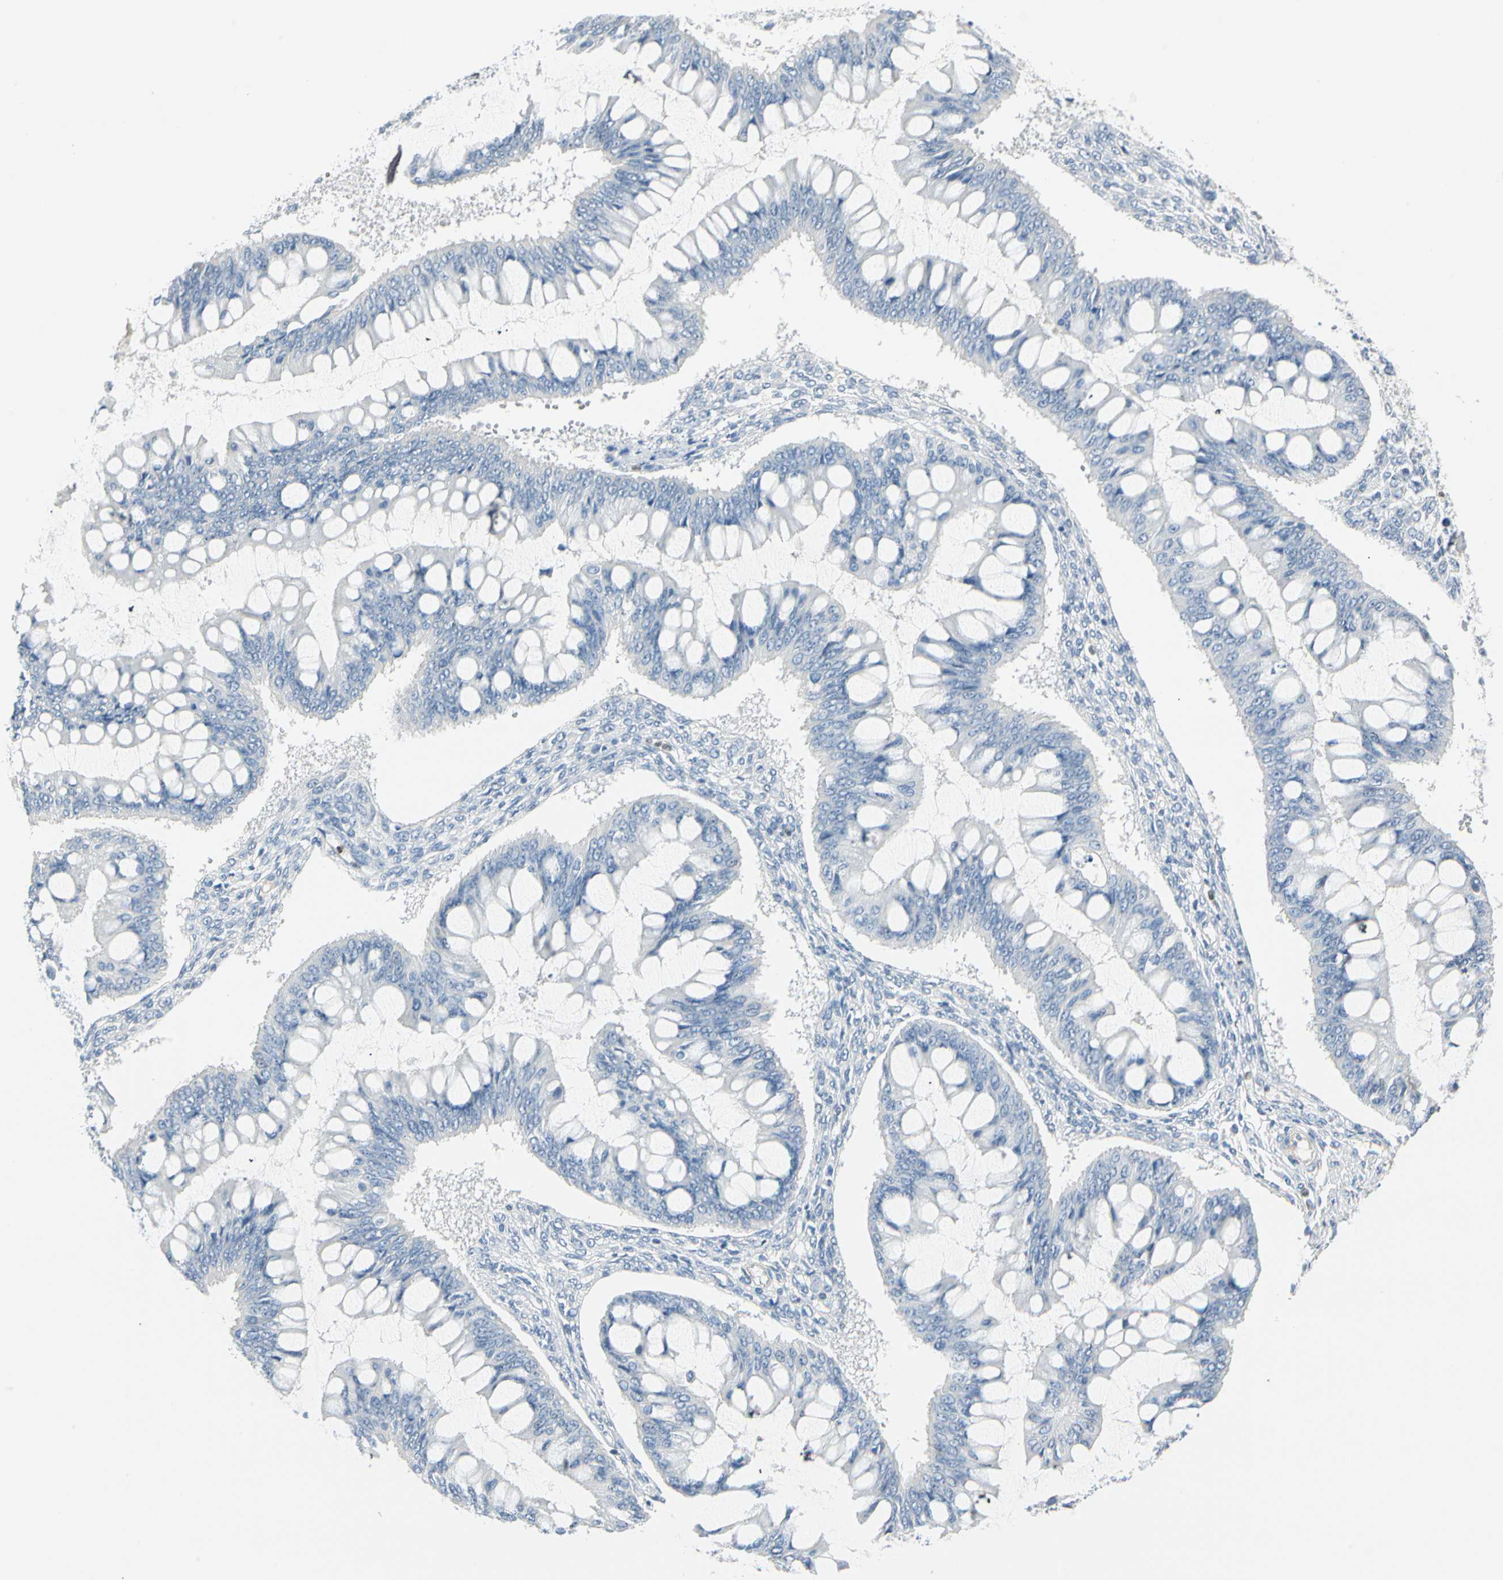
{"staining": {"intensity": "negative", "quantity": "none", "location": "none"}, "tissue": "ovarian cancer", "cell_type": "Tumor cells", "image_type": "cancer", "snomed": [{"axis": "morphology", "description": "Cystadenocarcinoma, mucinous, NOS"}, {"axis": "topography", "description": "Ovary"}], "caption": "An immunohistochemistry photomicrograph of ovarian mucinous cystadenocarcinoma is shown. There is no staining in tumor cells of ovarian mucinous cystadenocarcinoma. (Brightfield microscopy of DAB immunohistochemistry at high magnification).", "gene": "MLLT10", "patient": {"sex": "female", "age": 73}}